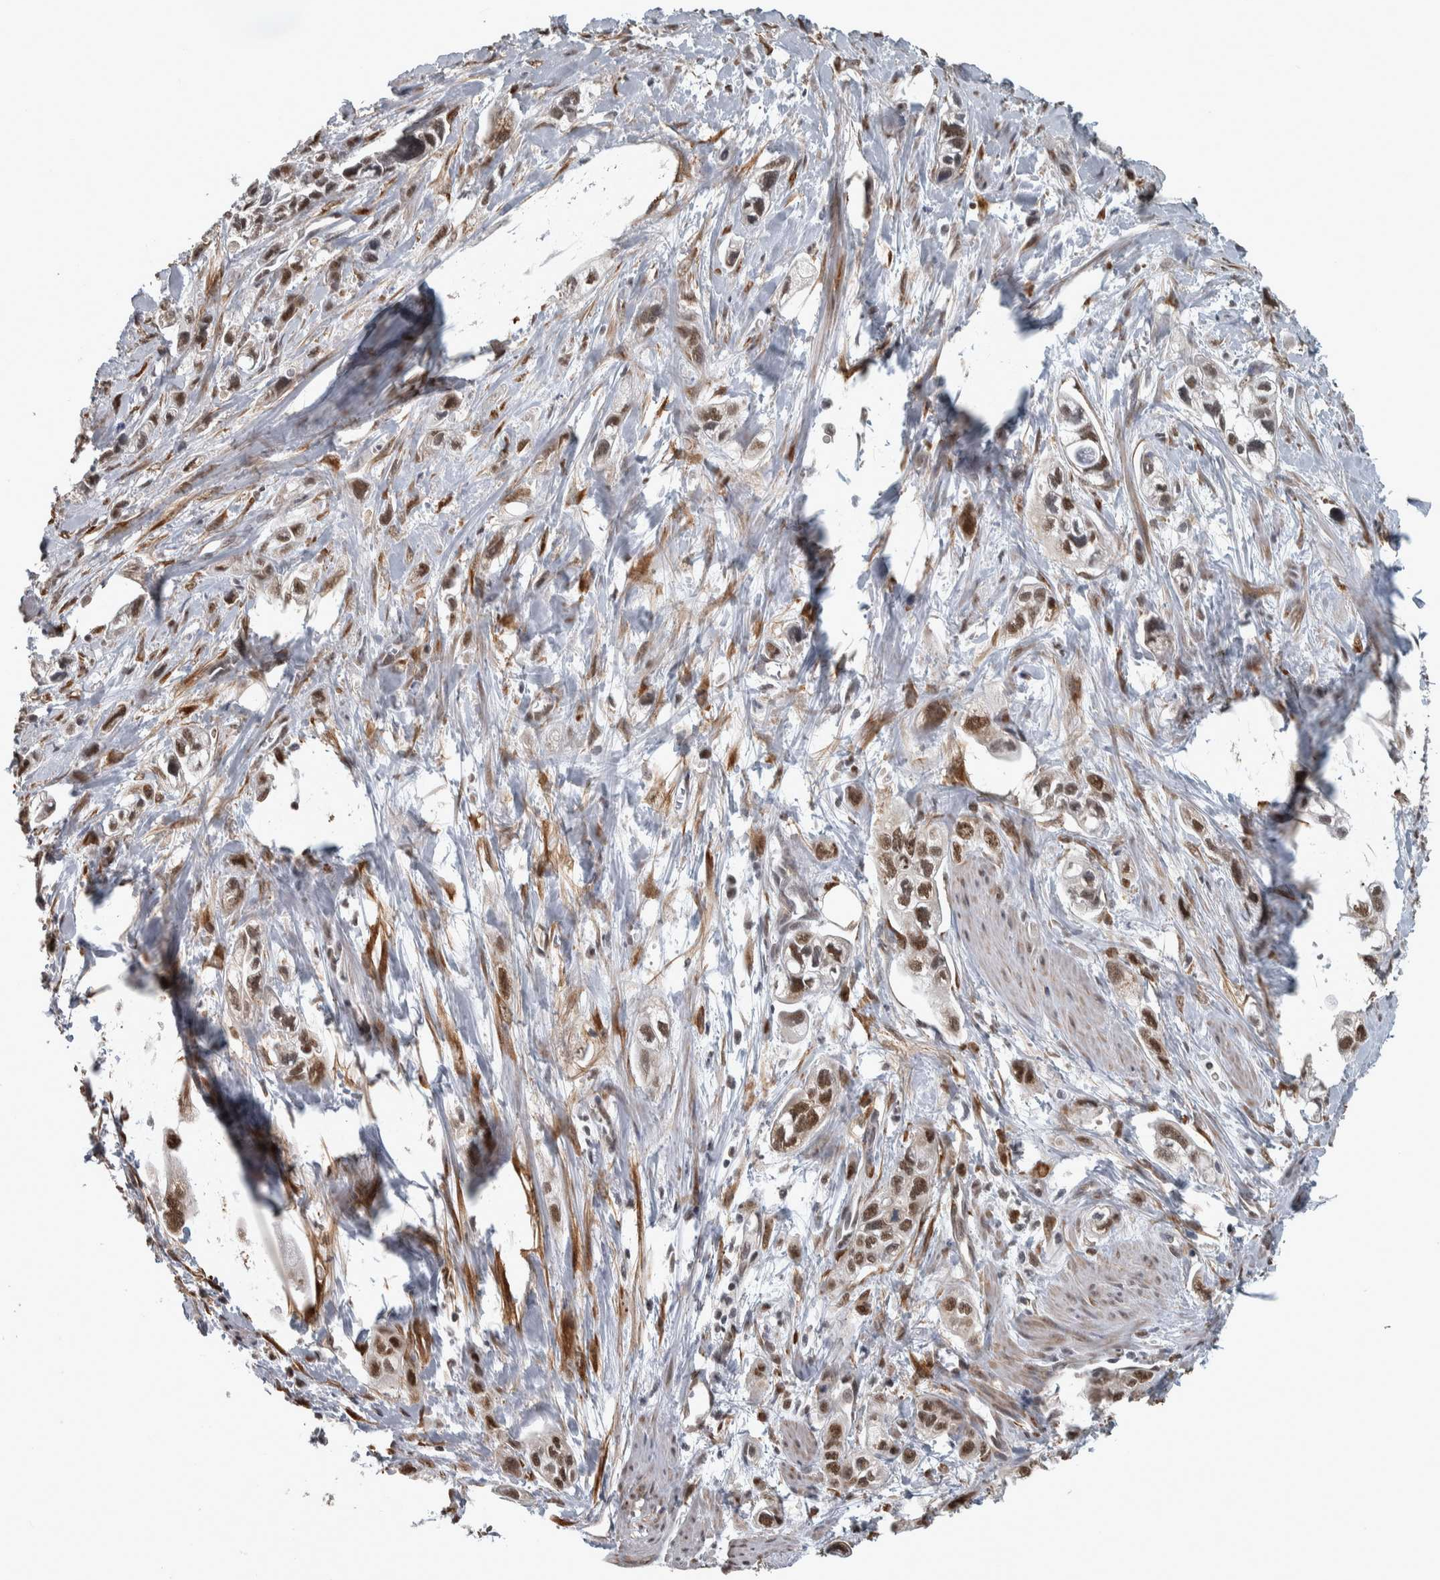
{"staining": {"intensity": "strong", "quantity": ">75%", "location": "nuclear"}, "tissue": "pancreatic cancer", "cell_type": "Tumor cells", "image_type": "cancer", "snomed": [{"axis": "morphology", "description": "Adenocarcinoma, NOS"}, {"axis": "topography", "description": "Pancreas"}], "caption": "This micrograph reveals immunohistochemistry (IHC) staining of pancreatic cancer (adenocarcinoma), with high strong nuclear staining in approximately >75% of tumor cells.", "gene": "DDX42", "patient": {"sex": "male", "age": 74}}